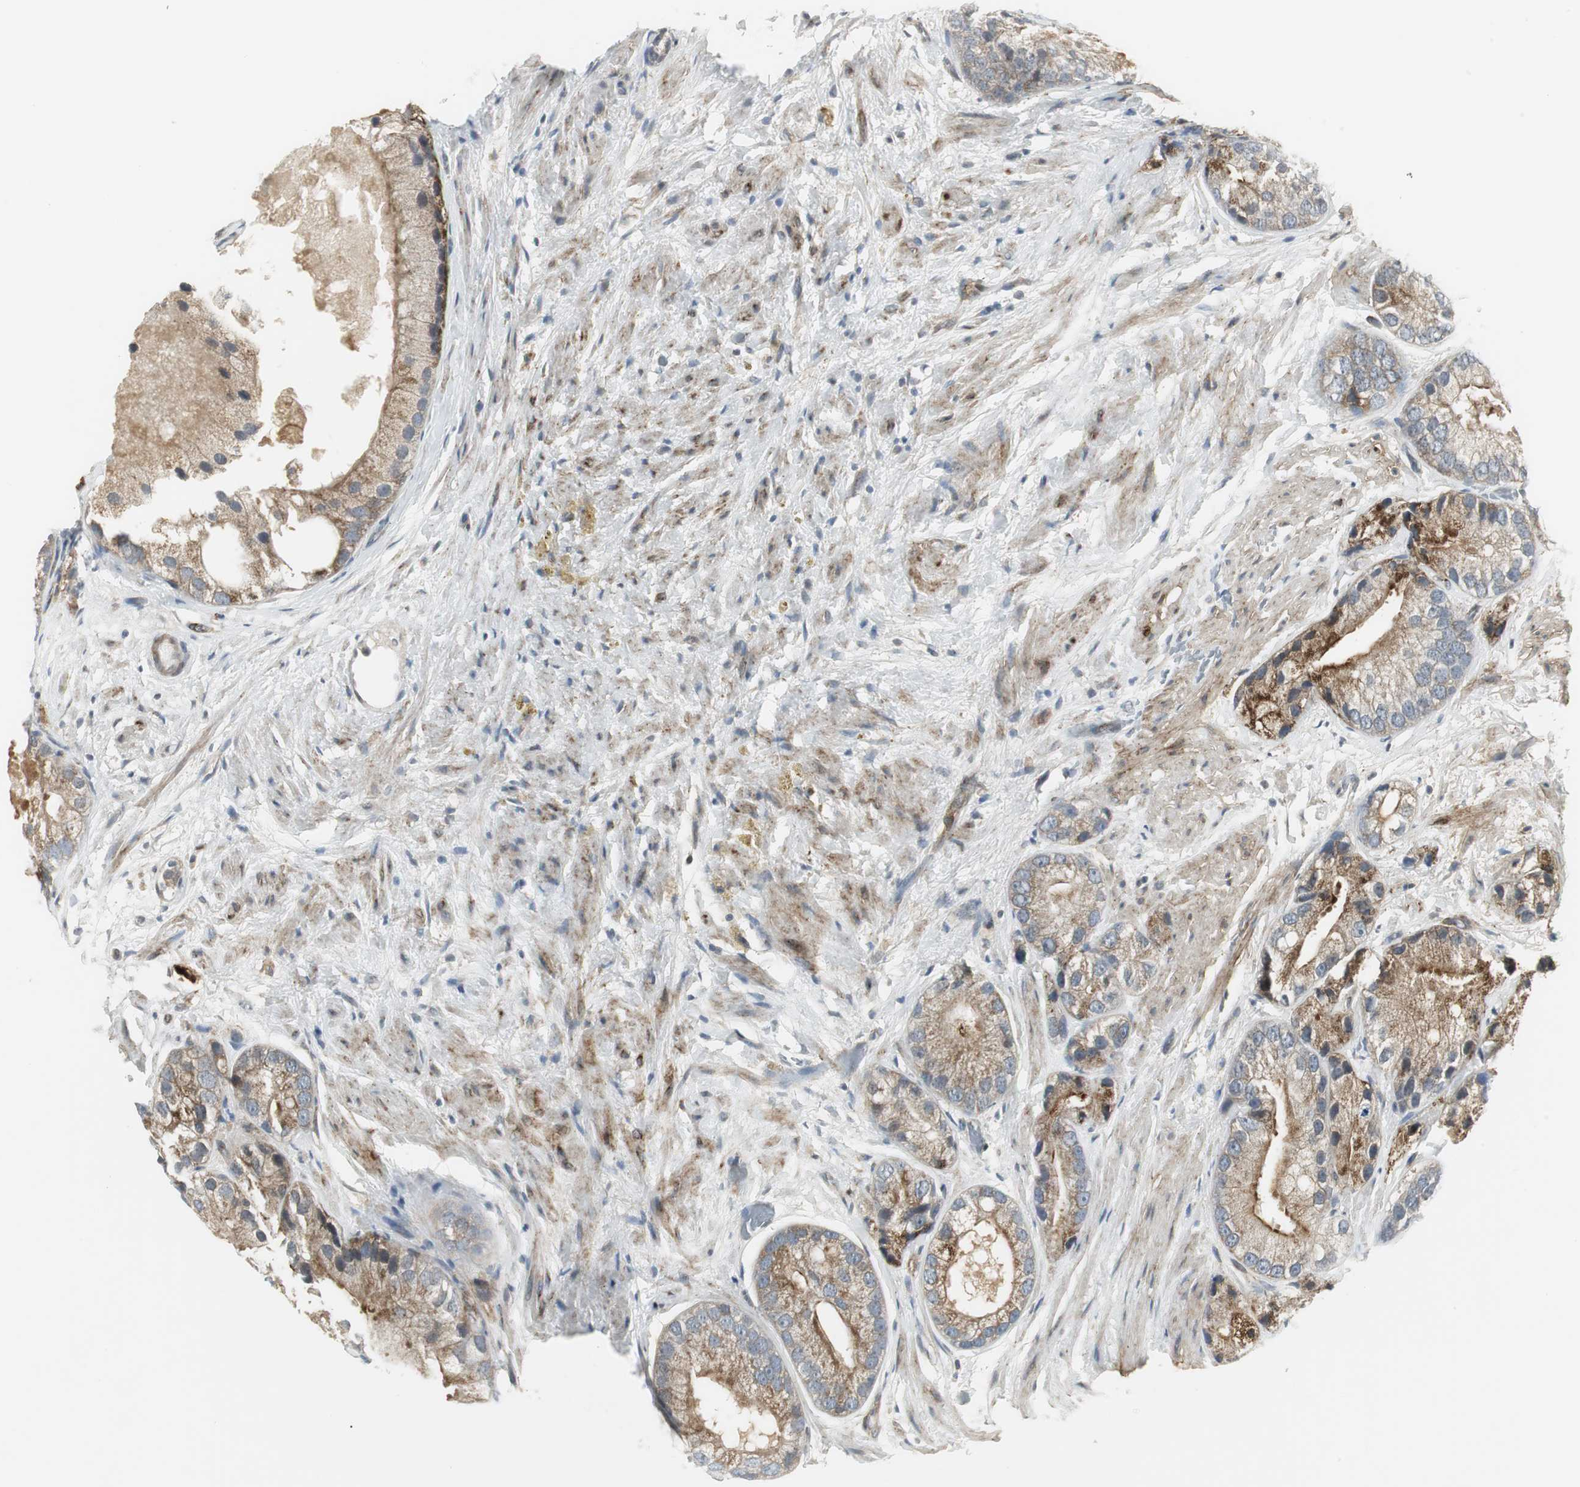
{"staining": {"intensity": "moderate", "quantity": "25%-75%", "location": "cytoplasmic/membranous"}, "tissue": "prostate cancer", "cell_type": "Tumor cells", "image_type": "cancer", "snomed": [{"axis": "morphology", "description": "Adenocarcinoma, Low grade"}, {"axis": "topography", "description": "Prostate"}], "caption": "The immunohistochemical stain highlights moderate cytoplasmic/membranous staining in tumor cells of prostate cancer tissue.", "gene": "SCYL3", "patient": {"sex": "male", "age": 69}}